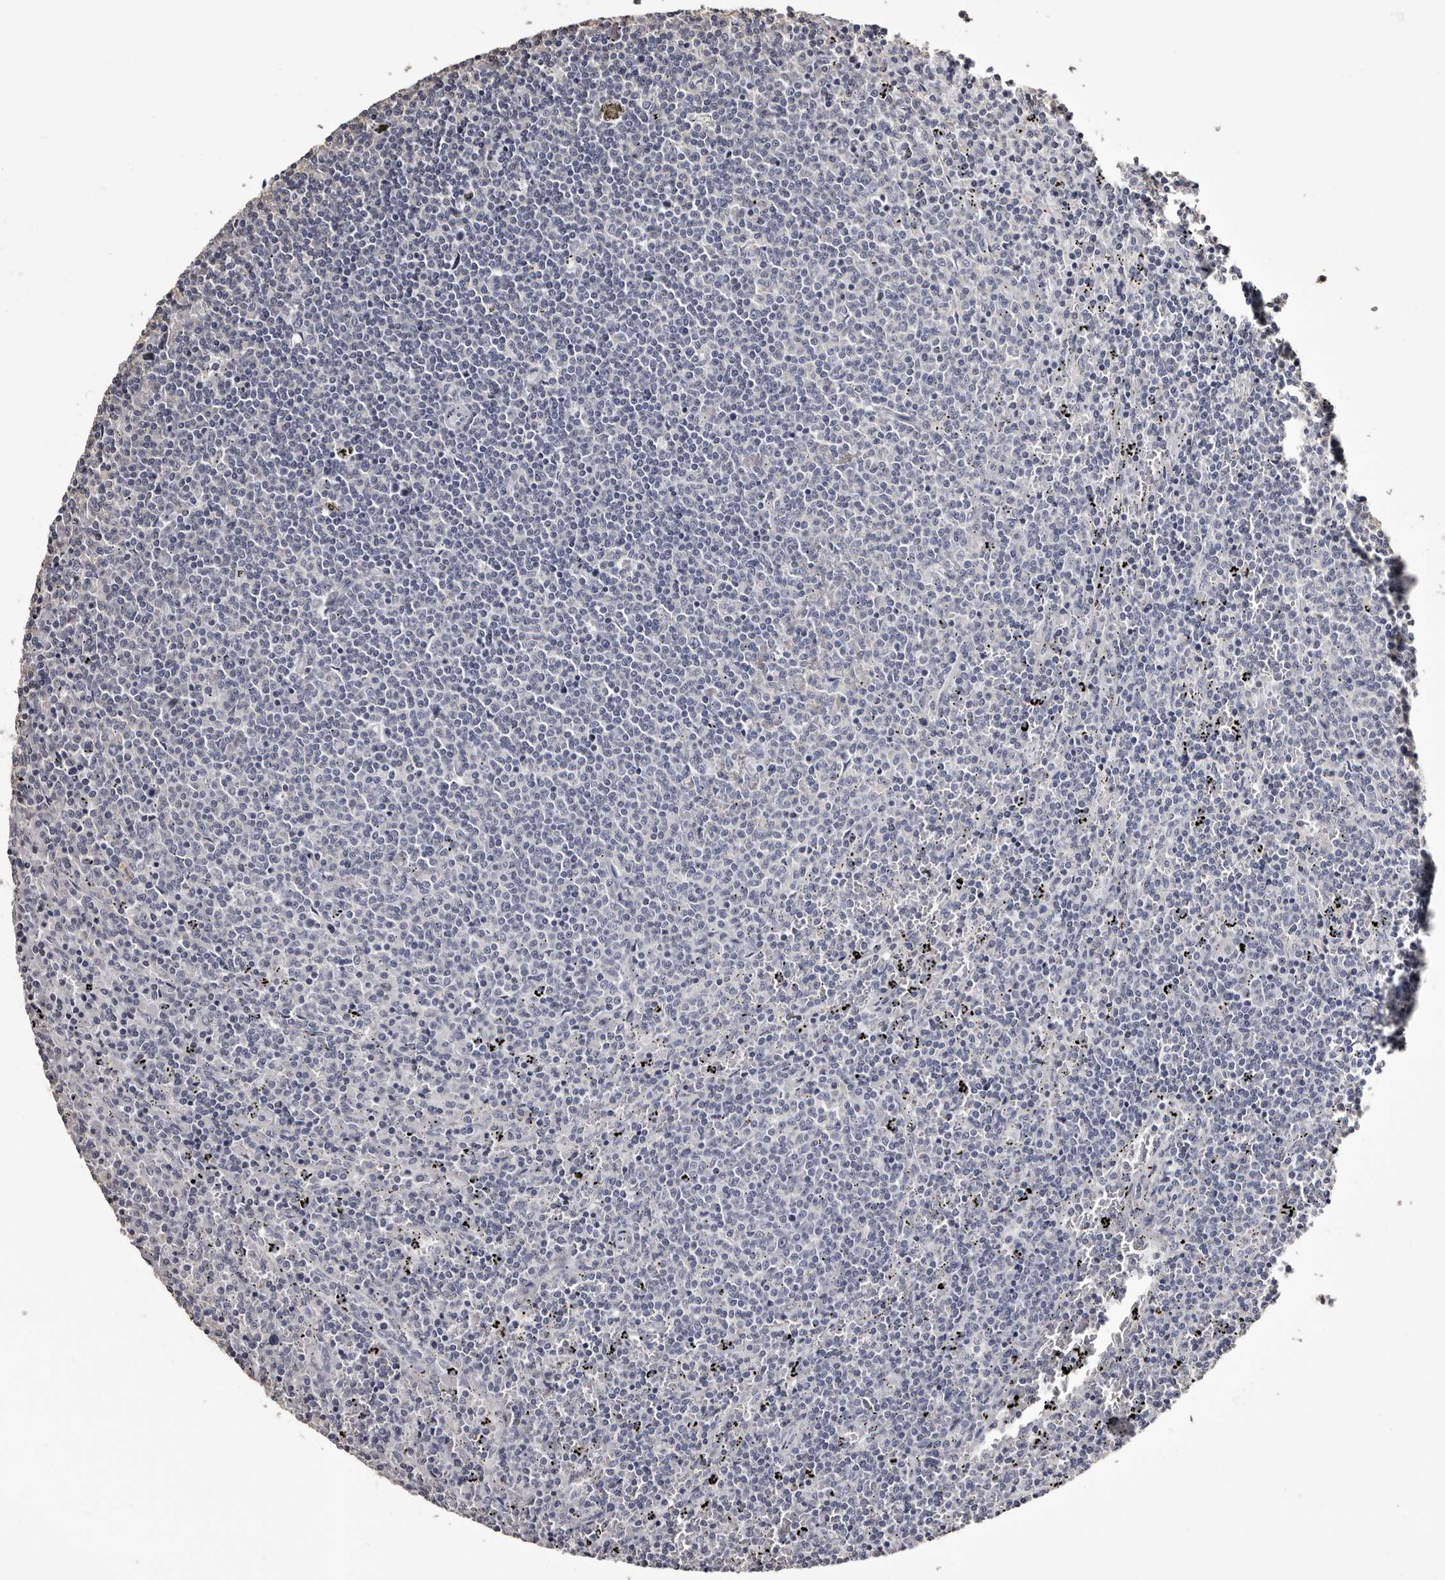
{"staining": {"intensity": "negative", "quantity": "none", "location": "none"}, "tissue": "lymphoma", "cell_type": "Tumor cells", "image_type": "cancer", "snomed": [{"axis": "morphology", "description": "Malignant lymphoma, non-Hodgkin's type, Low grade"}, {"axis": "topography", "description": "Spleen"}], "caption": "An image of human lymphoma is negative for staining in tumor cells.", "gene": "LAD1", "patient": {"sex": "female", "age": 50}}